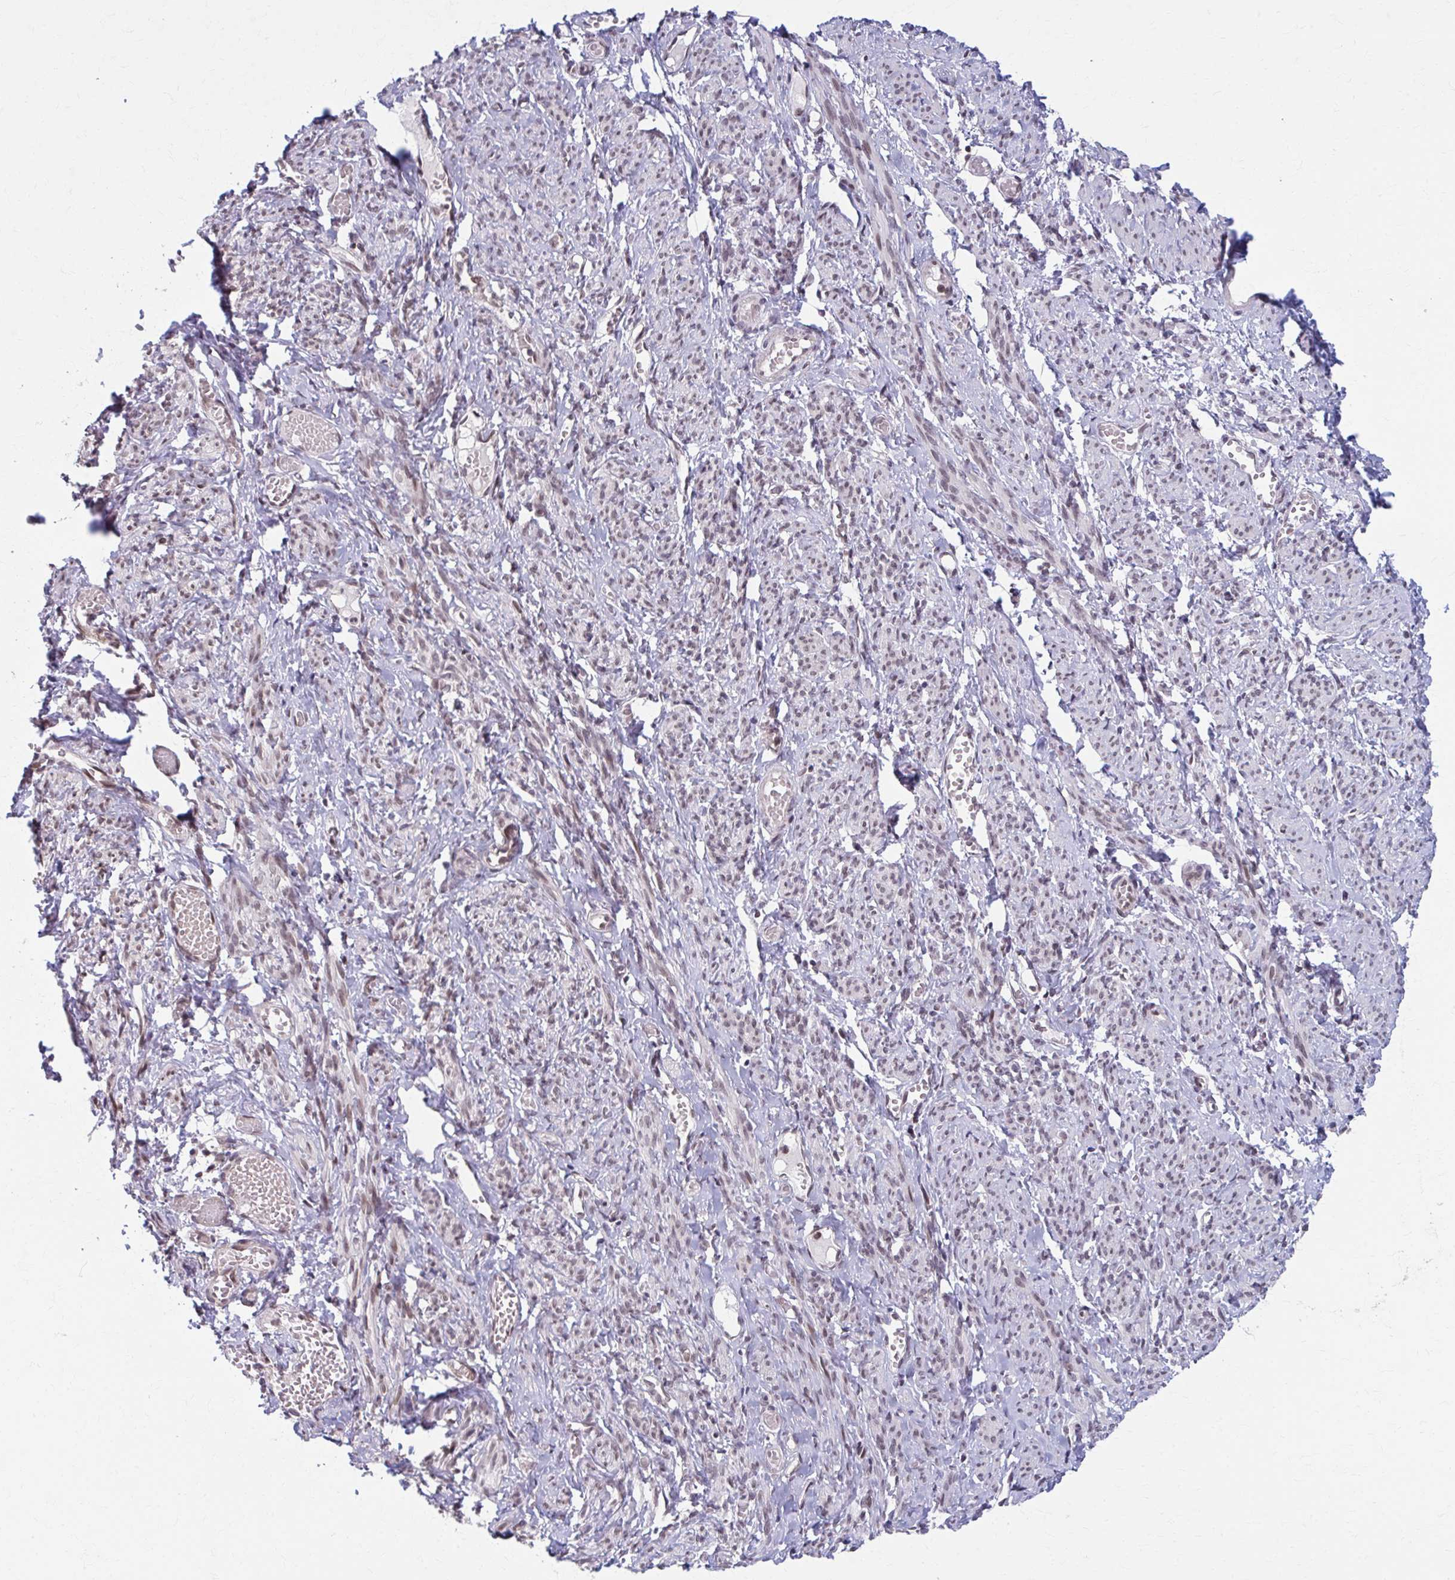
{"staining": {"intensity": "weak", "quantity": "25%-75%", "location": "nuclear"}, "tissue": "smooth muscle", "cell_type": "Smooth muscle cells", "image_type": "normal", "snomed": [{"axis": "morphology", "description": "Normal tissue, NOS"}, {"axis": "topography", "description": "Smooth muscle"}], "caption": "Immunohistochemical staining of benign human smooth muscle reveals weak nuclear protein positivity in approximately 25%-75% of smooth muscle cells. Using DAB (3,3'-diaminobenzidine) (brown) and hematoxylin (blue) stains, captured at high magnification using brightfield microscopy.", "gene": "SETBP1", "patient": {"sex": "female", "age": 65}}